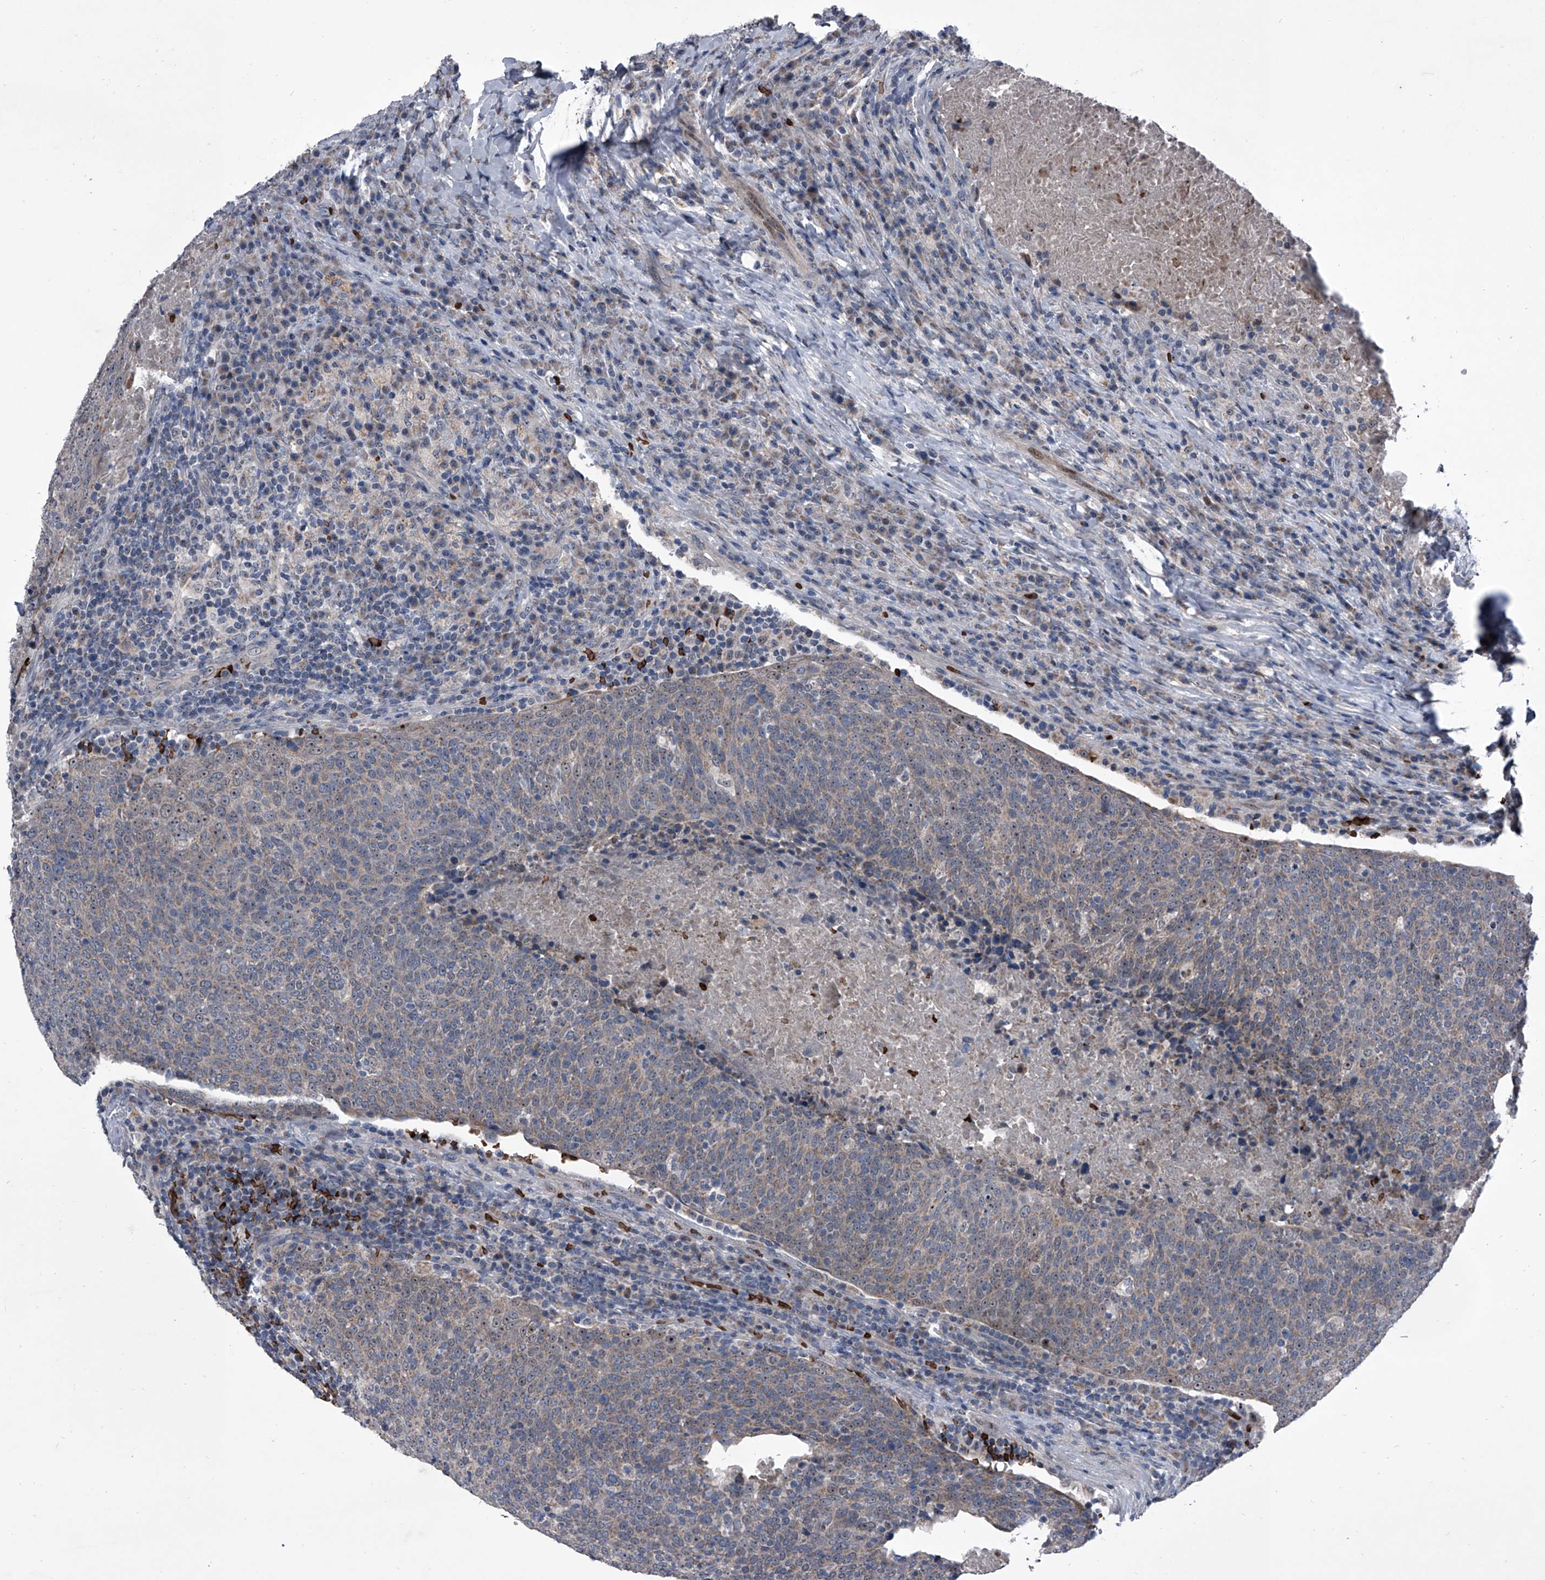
{"staining": {"intensity": "weak", "quantity": "25%-75%", "location": "nuclear"}, "tissue": "head and neck cancer", "cell_type": "Tumor cells", "image_type": "cancer", "snomed": [{"axis": "morphology", "description": "Squamous cell carcinoma, NOS"}, {"axis": "morphology", "description": "Squamous cell carcinoma, metastatic, NOS"}, {"axis": "topography", "description": "Lymph node"}, {"axis": "topography", "description": "Head-Neck"}], "caption": "About 25%-75% of tumor cells in head and neck metastatic squamous cell carcinoma reveal weak nuclear protein staining as visualized by brown immunohistochemical staining.", "gene": "CEP85L", "patient": {"sex": "male", "age": 62}}